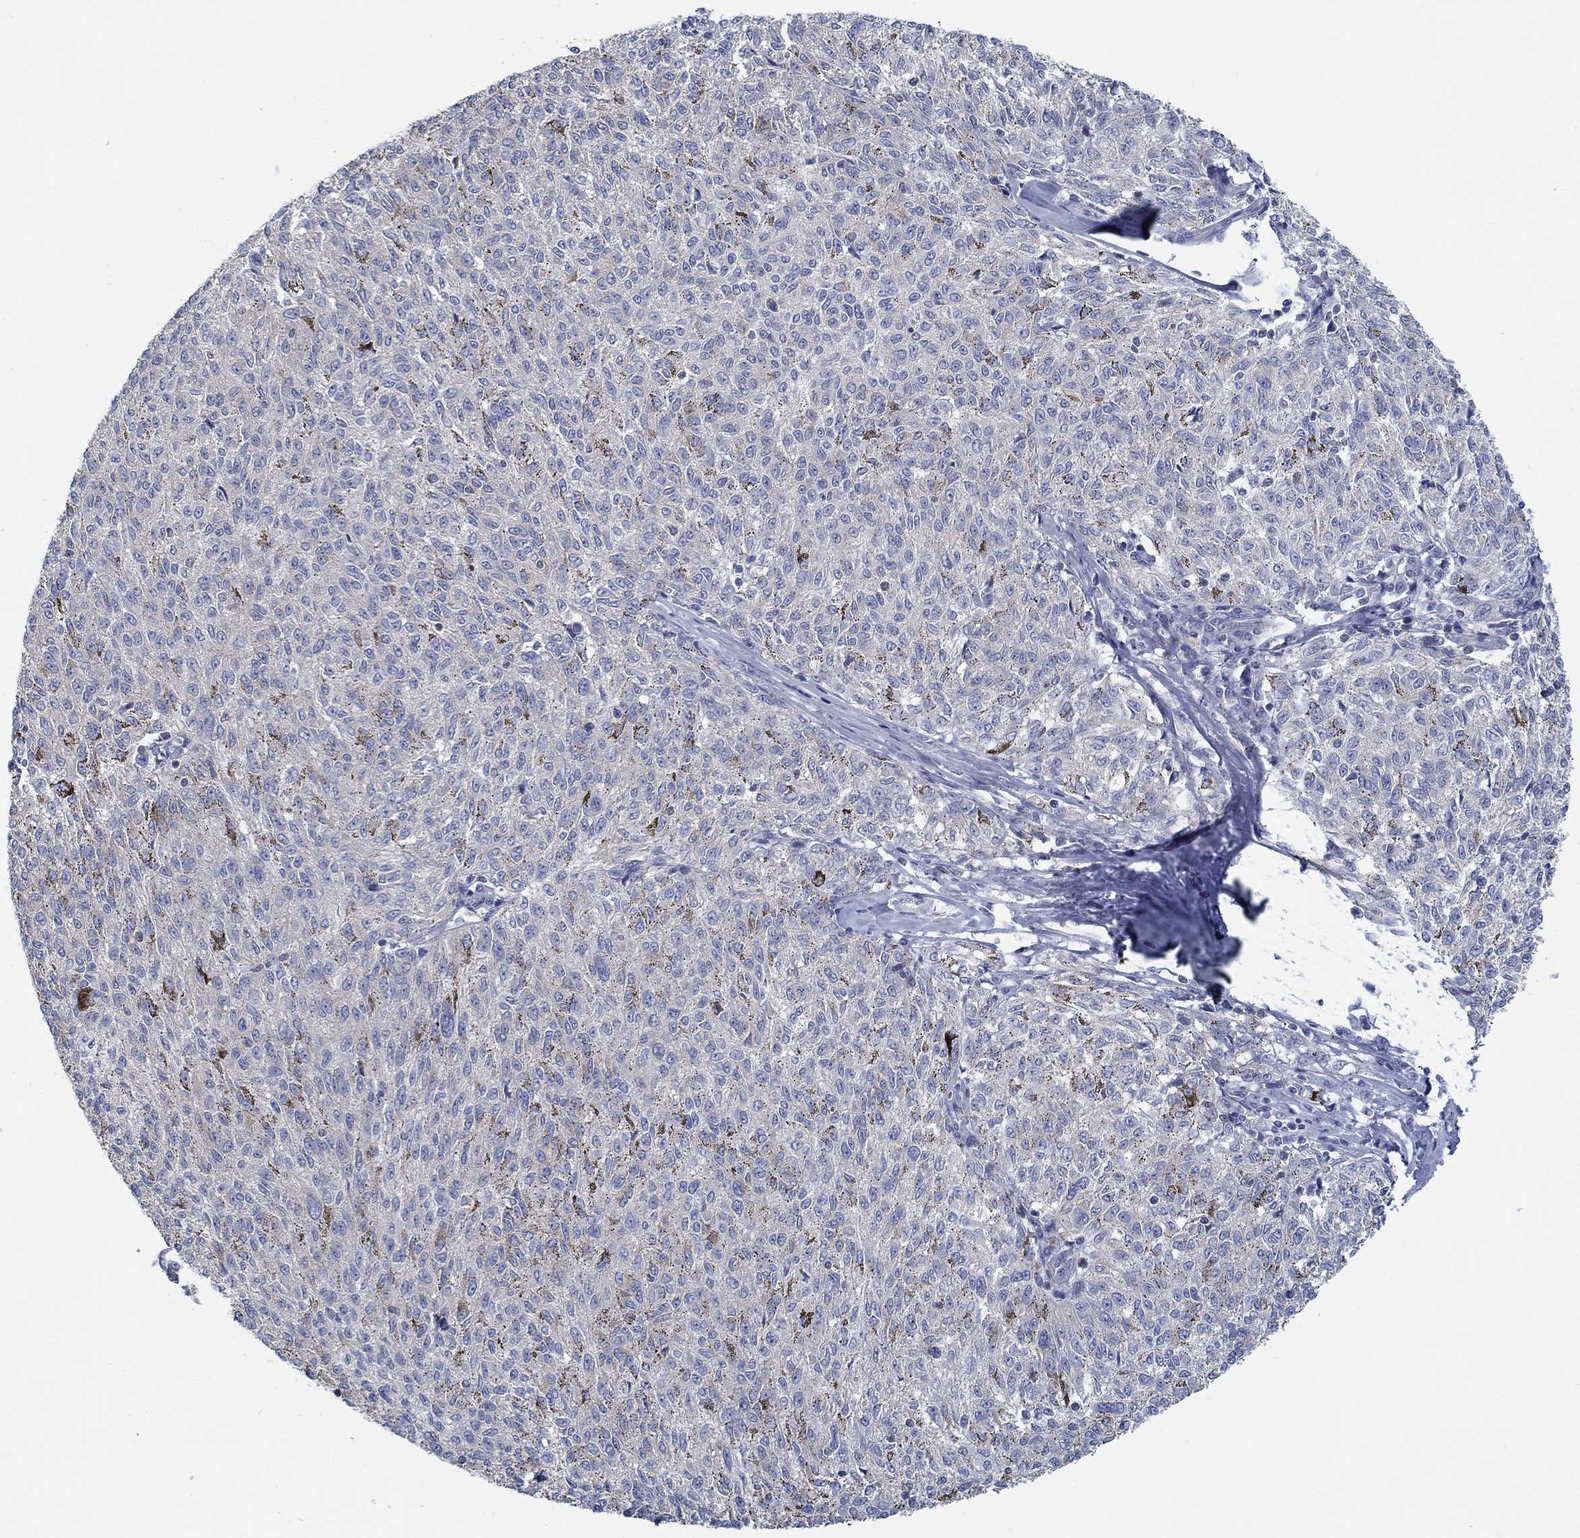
{"staining": {"intensity": "negative", "quantity": "none", "location": "none"}, "tissue": "melanoma", "cell_type": "Tumor cells", "image_type": "cancer", "snomed": [{"axis": "morphology", "description": "Malignant melanoma, NOS"}, {"axis": "topography", "description": "Skin"}], "caption": "Image shows no protein positivity in tumor cells of melanoma tissue.", "gene": "BBOF1", "patient": {"sex": "female", "age": 72}}